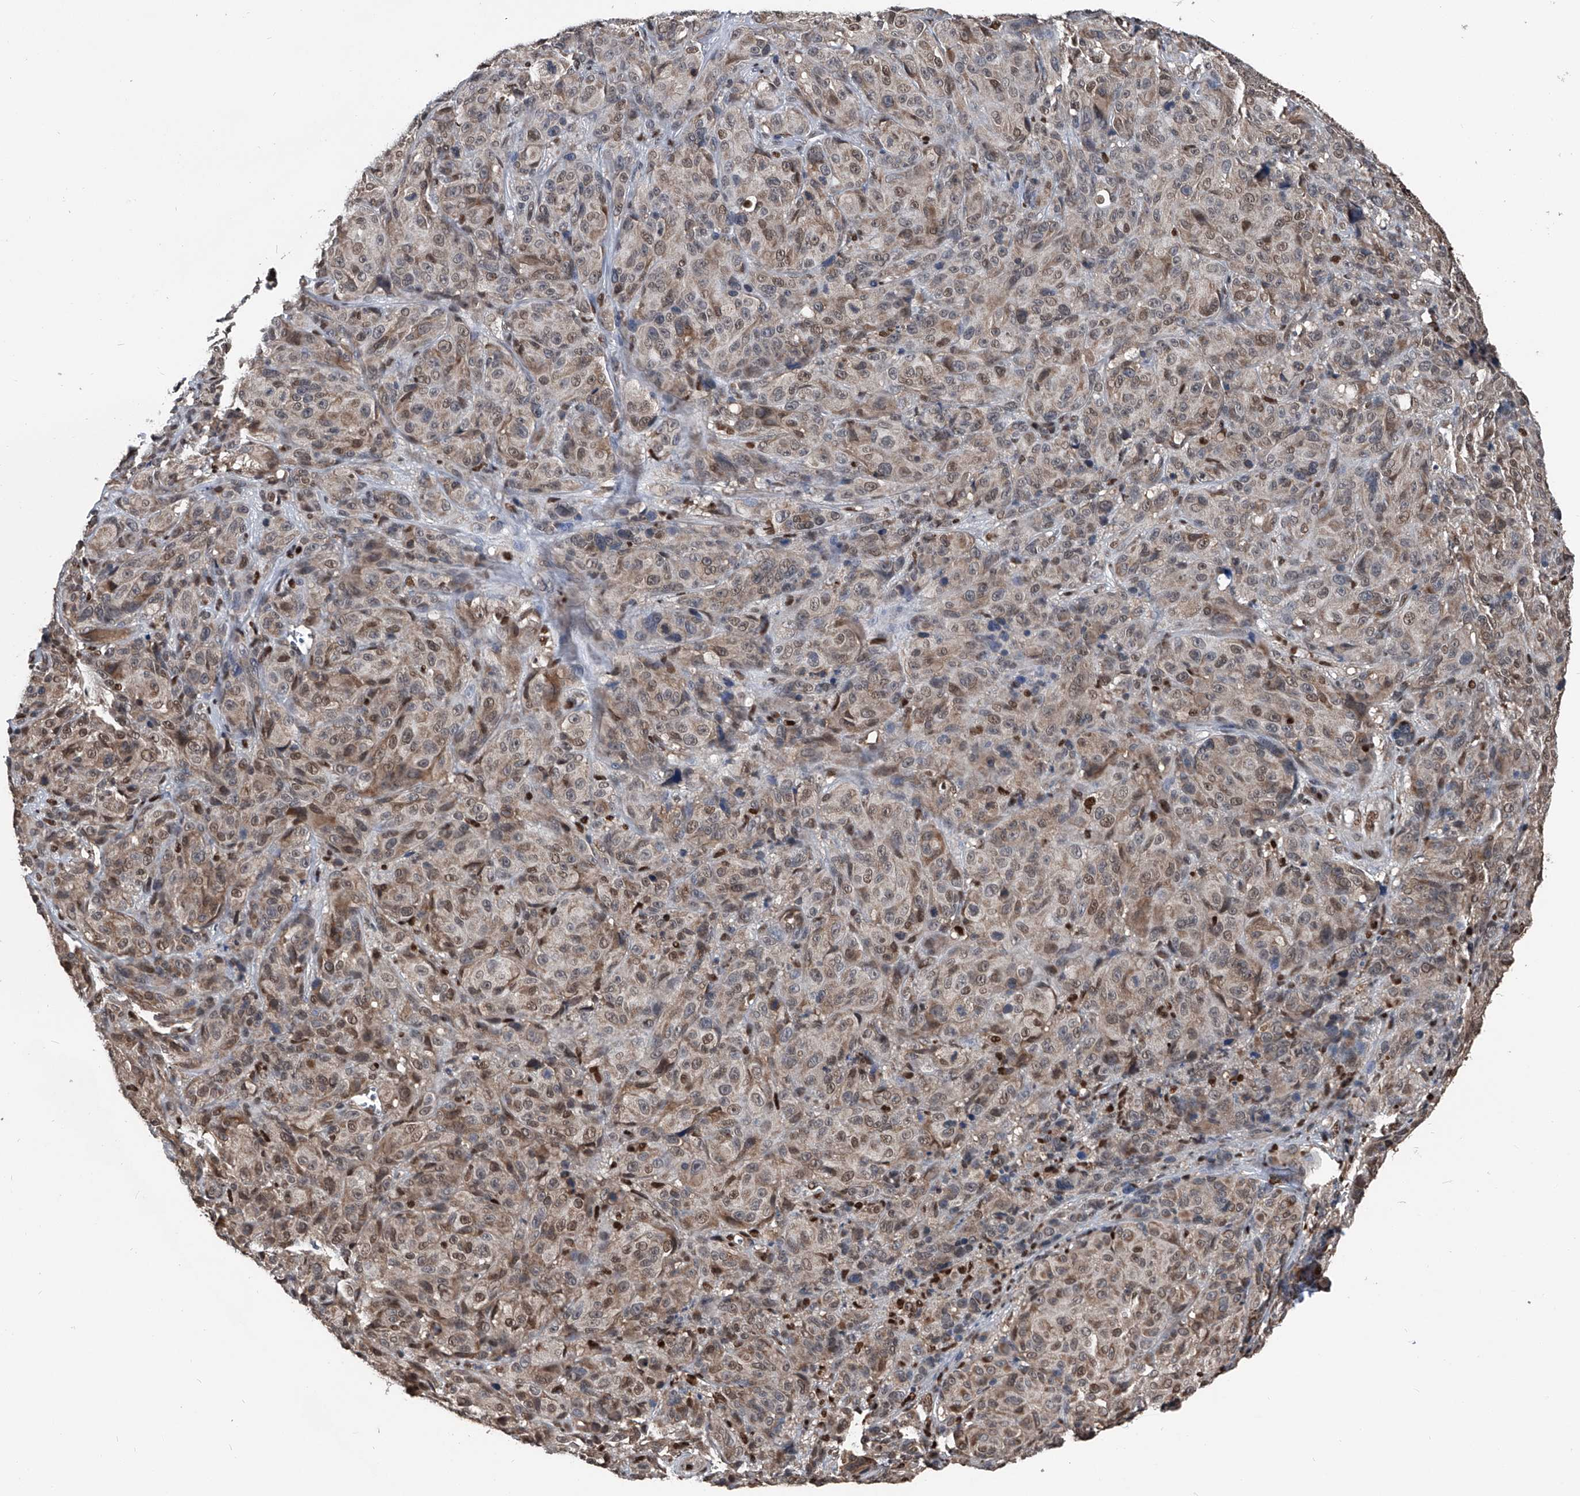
{"staining": {"intensity": "weak", "quantity": "25%-75%", "location": "nuclear"}, "tissue": "melanoma", "cell_type": "Tumor cells", "image_type": "cancer", "snomed": [{"axis": "morphology", "description": "Malignant melanoma, NOS"}, {"axis": "topography", "description": "Skin"}], "caption": "Protein analysis of malignant melanoma tissue demonstrates weak nuclear staining in approximately 25%-75% of tumor cells.", "gene": "FKBP5", "patient": {"sex": "male", "age": 73}}